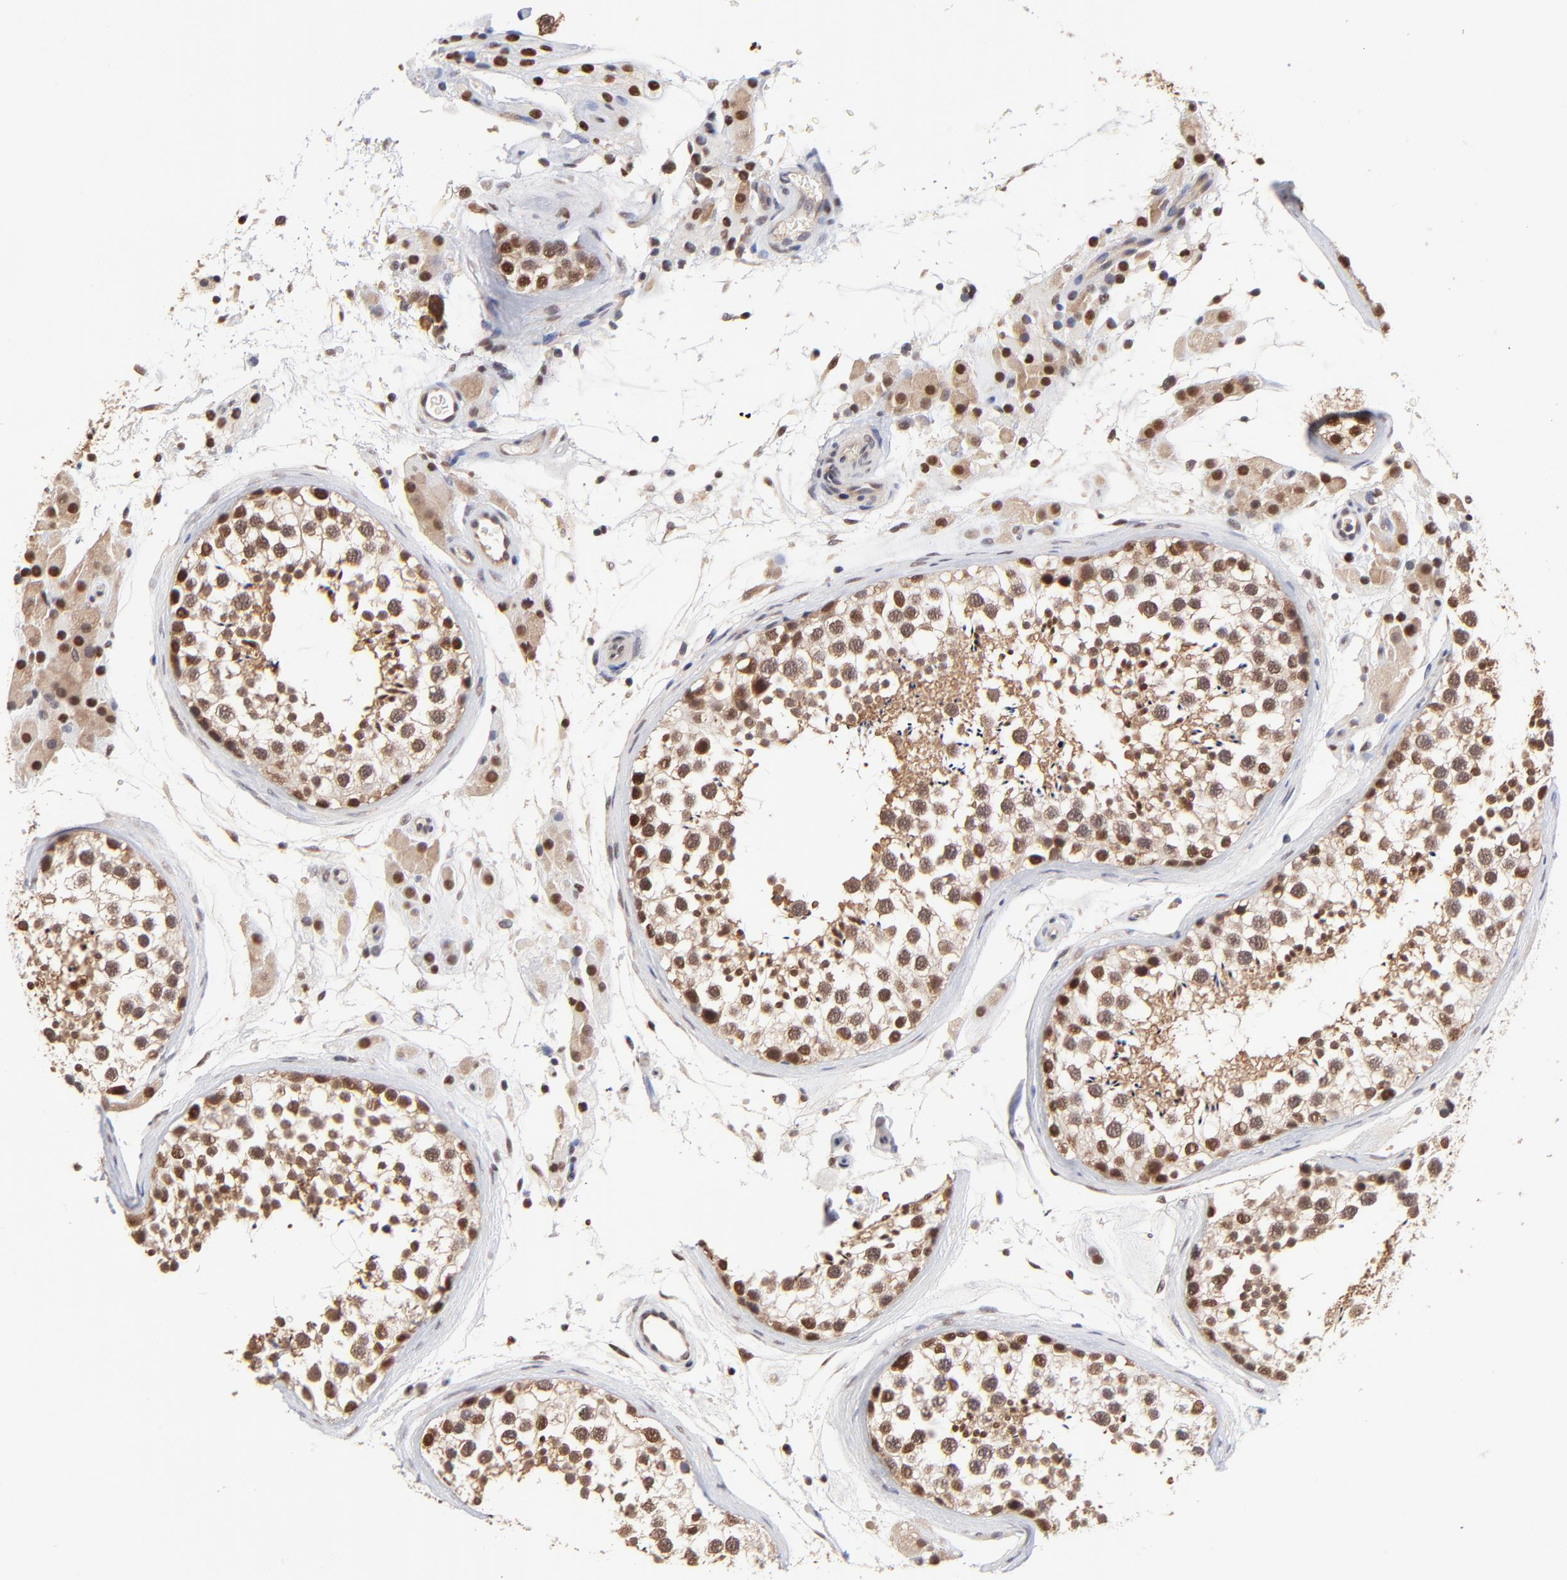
{"staining": {"intensity": "moderate", "quantity": "25%-75%", "location": "nuclear"}, "tissue": "testis", "cell_type": "Cells in seminiferous ducts", "image_type": "normal", "snomed": [{"axis": "morphology", "description": "Normal tissue, NOS"}, {"axis": "topography", "description": "Testis"}], "caption": "The photomicrograph shows staining of normal testis, revealing moderate nuclear protein expression (brown color) within cells in seminiferous ducts. (DAB (3,3'-diaminobenzidine) IHC, brown staining for protein, blue staining for nuclei).", "gene": "PSMC4", "patient": {"sex": "male", "age": 46}}